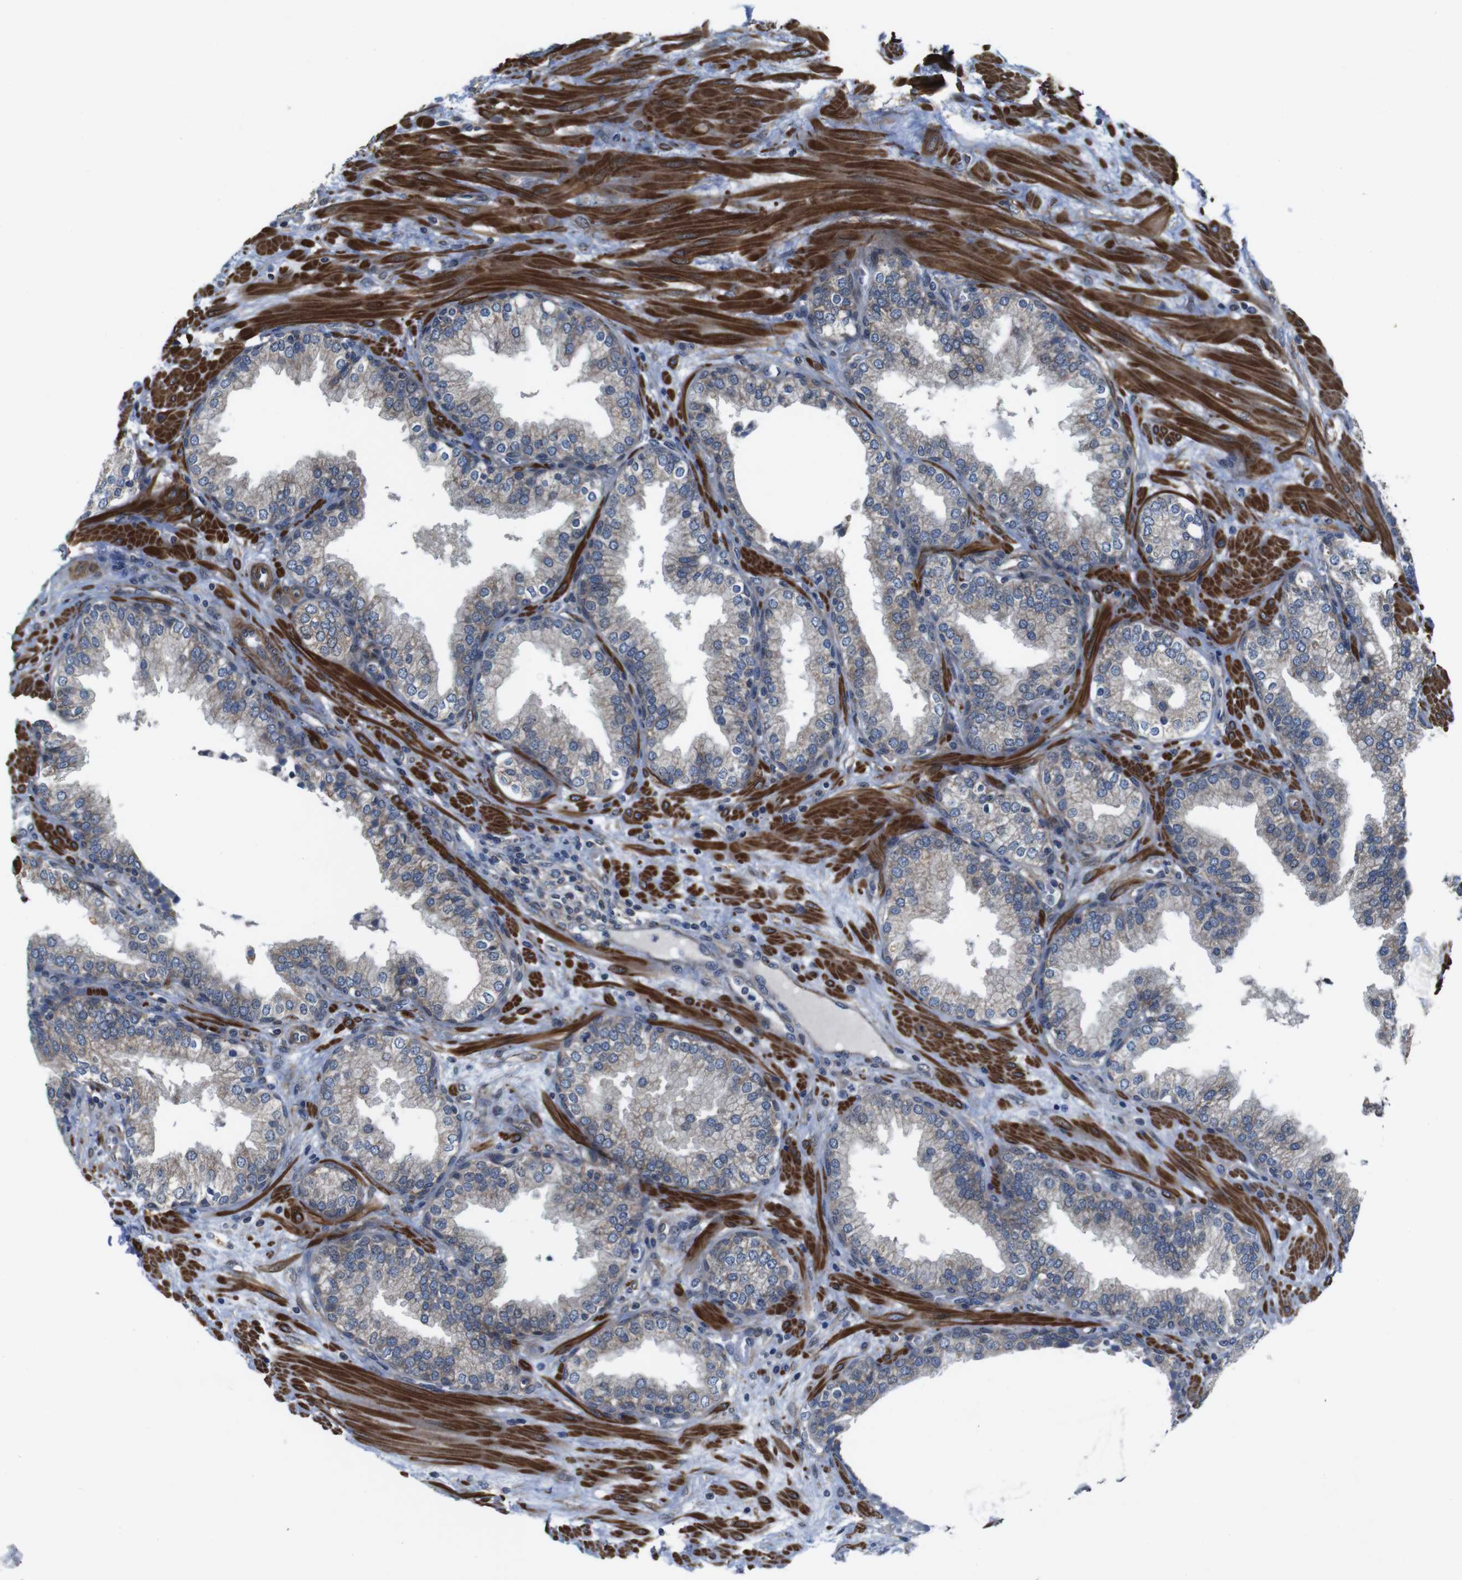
{"staining": {"intensity": "weak", "quantity": "25%-75%", "location": "cytoplasmic/membranous"}, "tissue": "prostate", "cell_type": "Glandular cells", "image_type": "normal", "snomed": [{"axis": "morphology", "description": "Normal tissue, NOS"}, {"axis": "topography", "description": "Prostate"}], "caption": "Brown immunohistochemical staining in normal human prostate reveals weak cytoplasmic/membranous positivity in about 25%-75% of glandular cells. The staining was performed using DAB to visualize the protein expression in brown, while the nuclei were stained in blue with hematoxylin (Magnification: 20x).", "gene": "GGT7", "patient": {"sex": "male", "age": 51}}